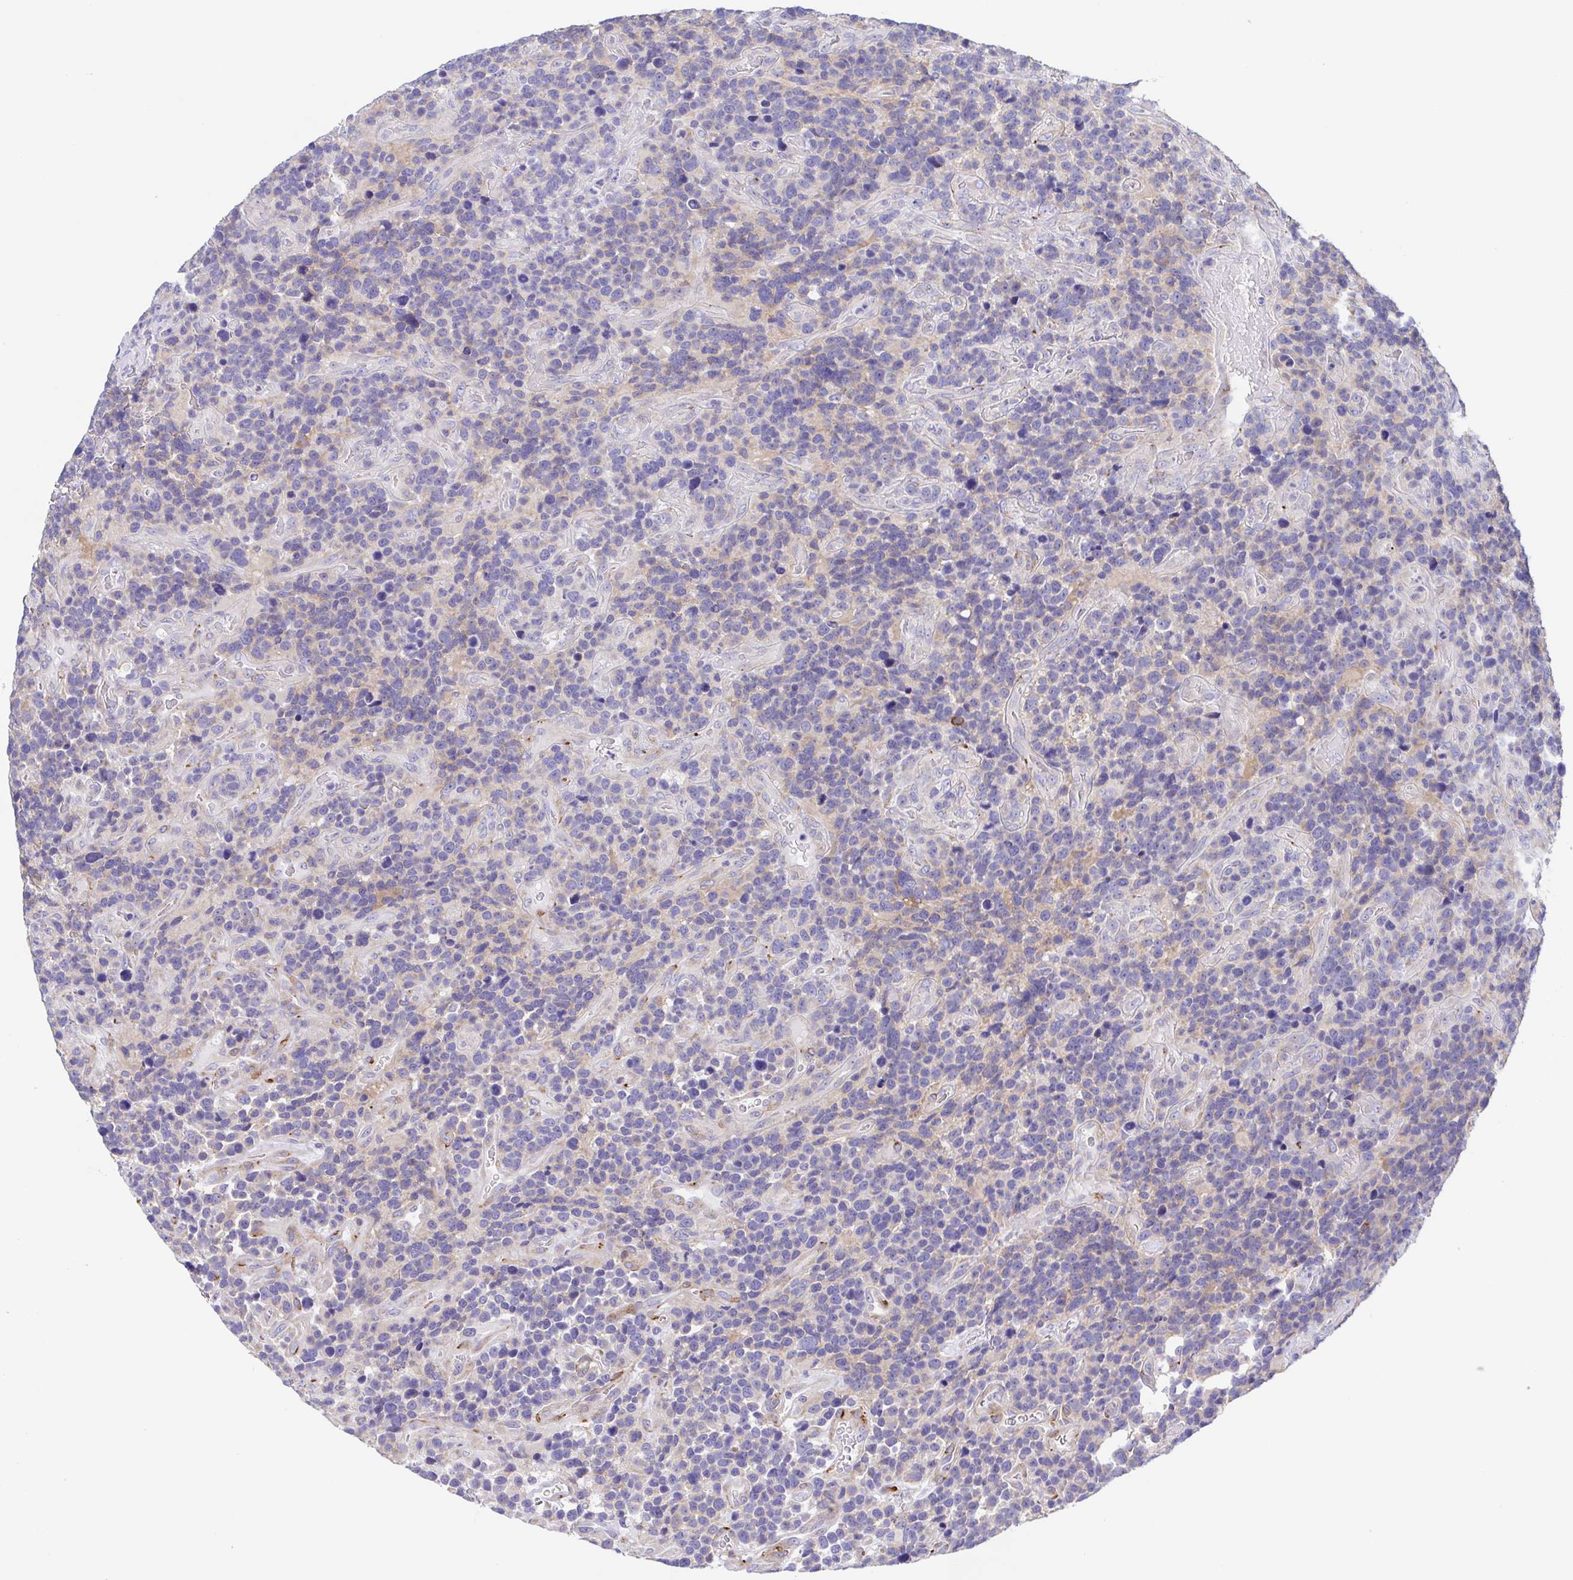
{"staining": {"intensity": "negative", "quantity": "none", "location": "none"}, "tissue": "glioma", "cell_type": "Tumor cells", "image_type": "cancer", "snomed": [{"axis": "morphology", "description": "Glioma, malignant, High grade"}, {"axis": "topography", "description": "Brain"}], "caption": "High magnification brightfield microscopy of glioma stained with DAB (3,3'-diaminobenzidine) (brown) and counterstained with hematoxylin (blue): tumor cells show no significant expression.", "gene": "MUCL3", "patient": {"sex": "male", "age": 33}}